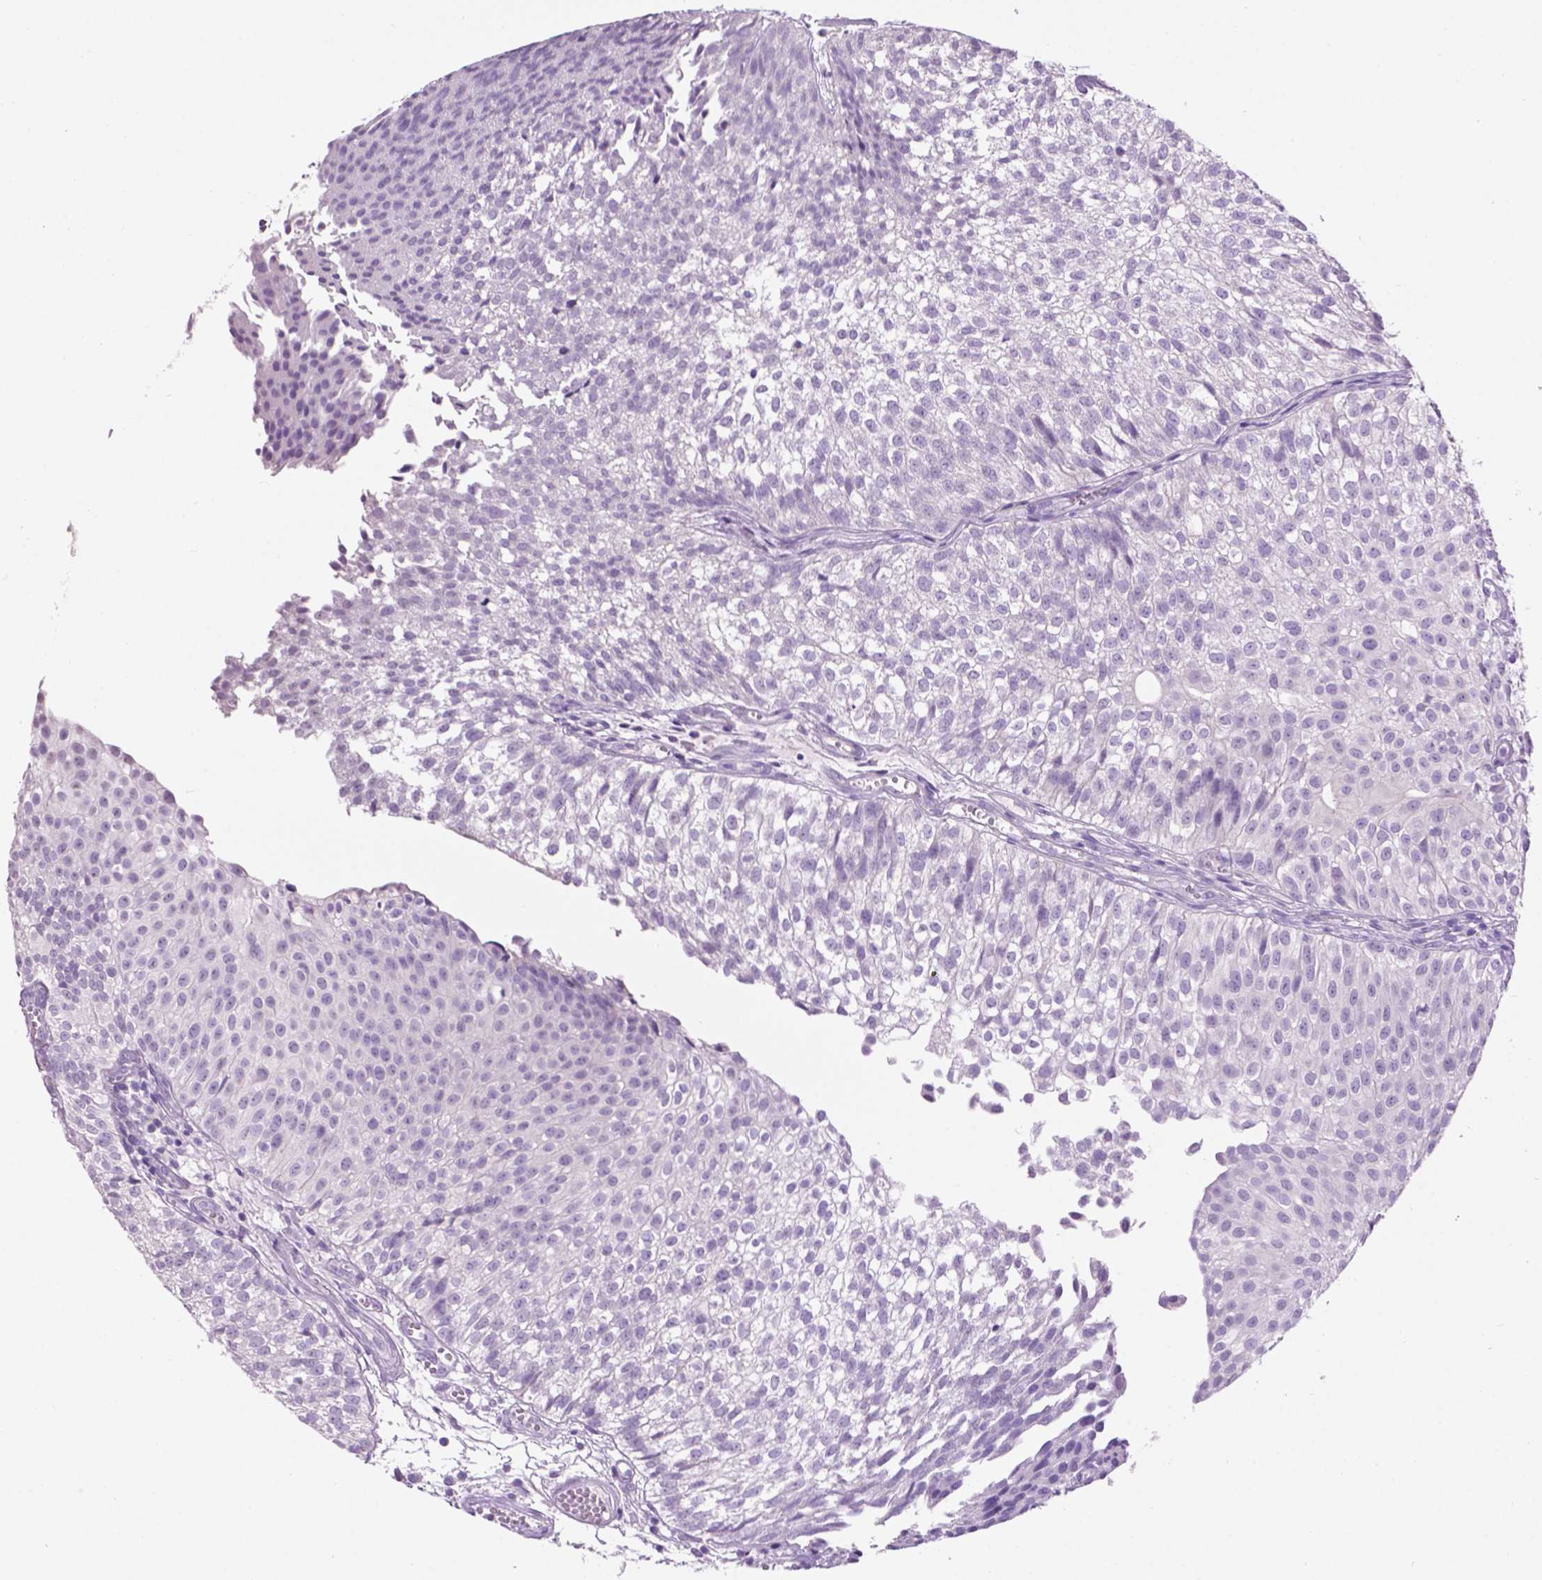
{"staining": {"intensity": "negative", "quantity": "none", "location": "none"}, "tissue": "urothelial cancer", "cell_type": "Tumor cells", "image_type": "cancer", "snomed": [{"axis": "morphology", "description": "Urothelial carcinoma, Low grade"}, {"axis": "topography", "description": "Urinary bladder"}], "caption": "Immunohistochemistry histopathology image of urothelial carcinoma (low-grade) stained for a protein (brown), which exhibits no positivity in tumor cells. Brightfield microscopy of immunohistochemistry (IHC) stained with DAB (3,3'-diaminobenzidine) (brown) and hematoxylin (blue), captured at high magnification.", "gene": "CRYBA4", "patient": {"sex": "male", "age": 70}}